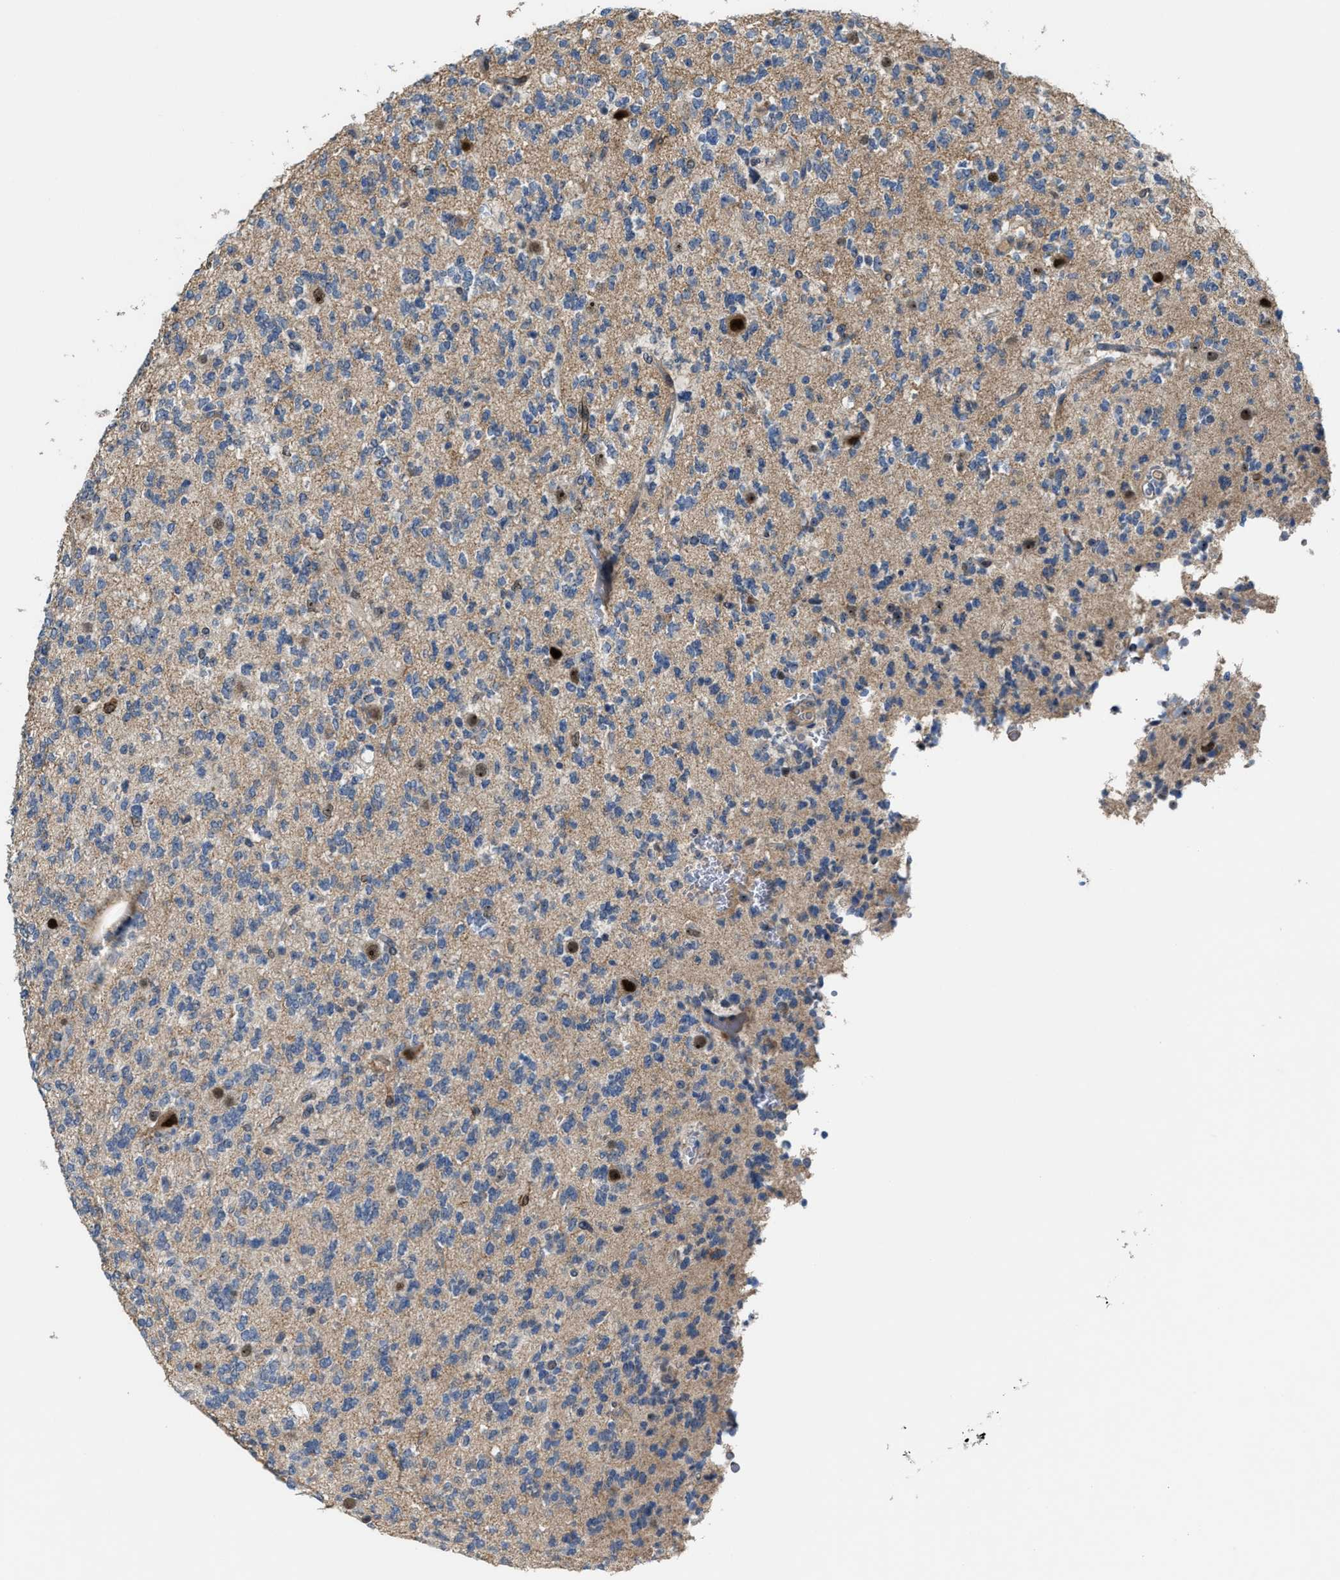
{"staining": {"intensity": "weak", "quantity": "25%-75%", "location": "cytoplasmic/membranous"}, "tissue": "glioma", "cell_type": "Tumor cells", "image_type": "cancer", "snomed": [{"axis": "morphology", "description": "Glioma, malignant, Low grade"}, {"axis": "topography", "description": "Brain"}], "caption": "An immunohistochemistry histopathology image of tumor tissue is shown. Protein staining in brown highlights weak cytoplasmic/membranous positivity in low-grade glioma (malignant) within tumor cells. (DAB (3,3'-diaminobenzidine) IHC with brightfield microscopy, high magnification).", "gene": "ZNF783", "patient": {"sex": "male", "age": 38}}